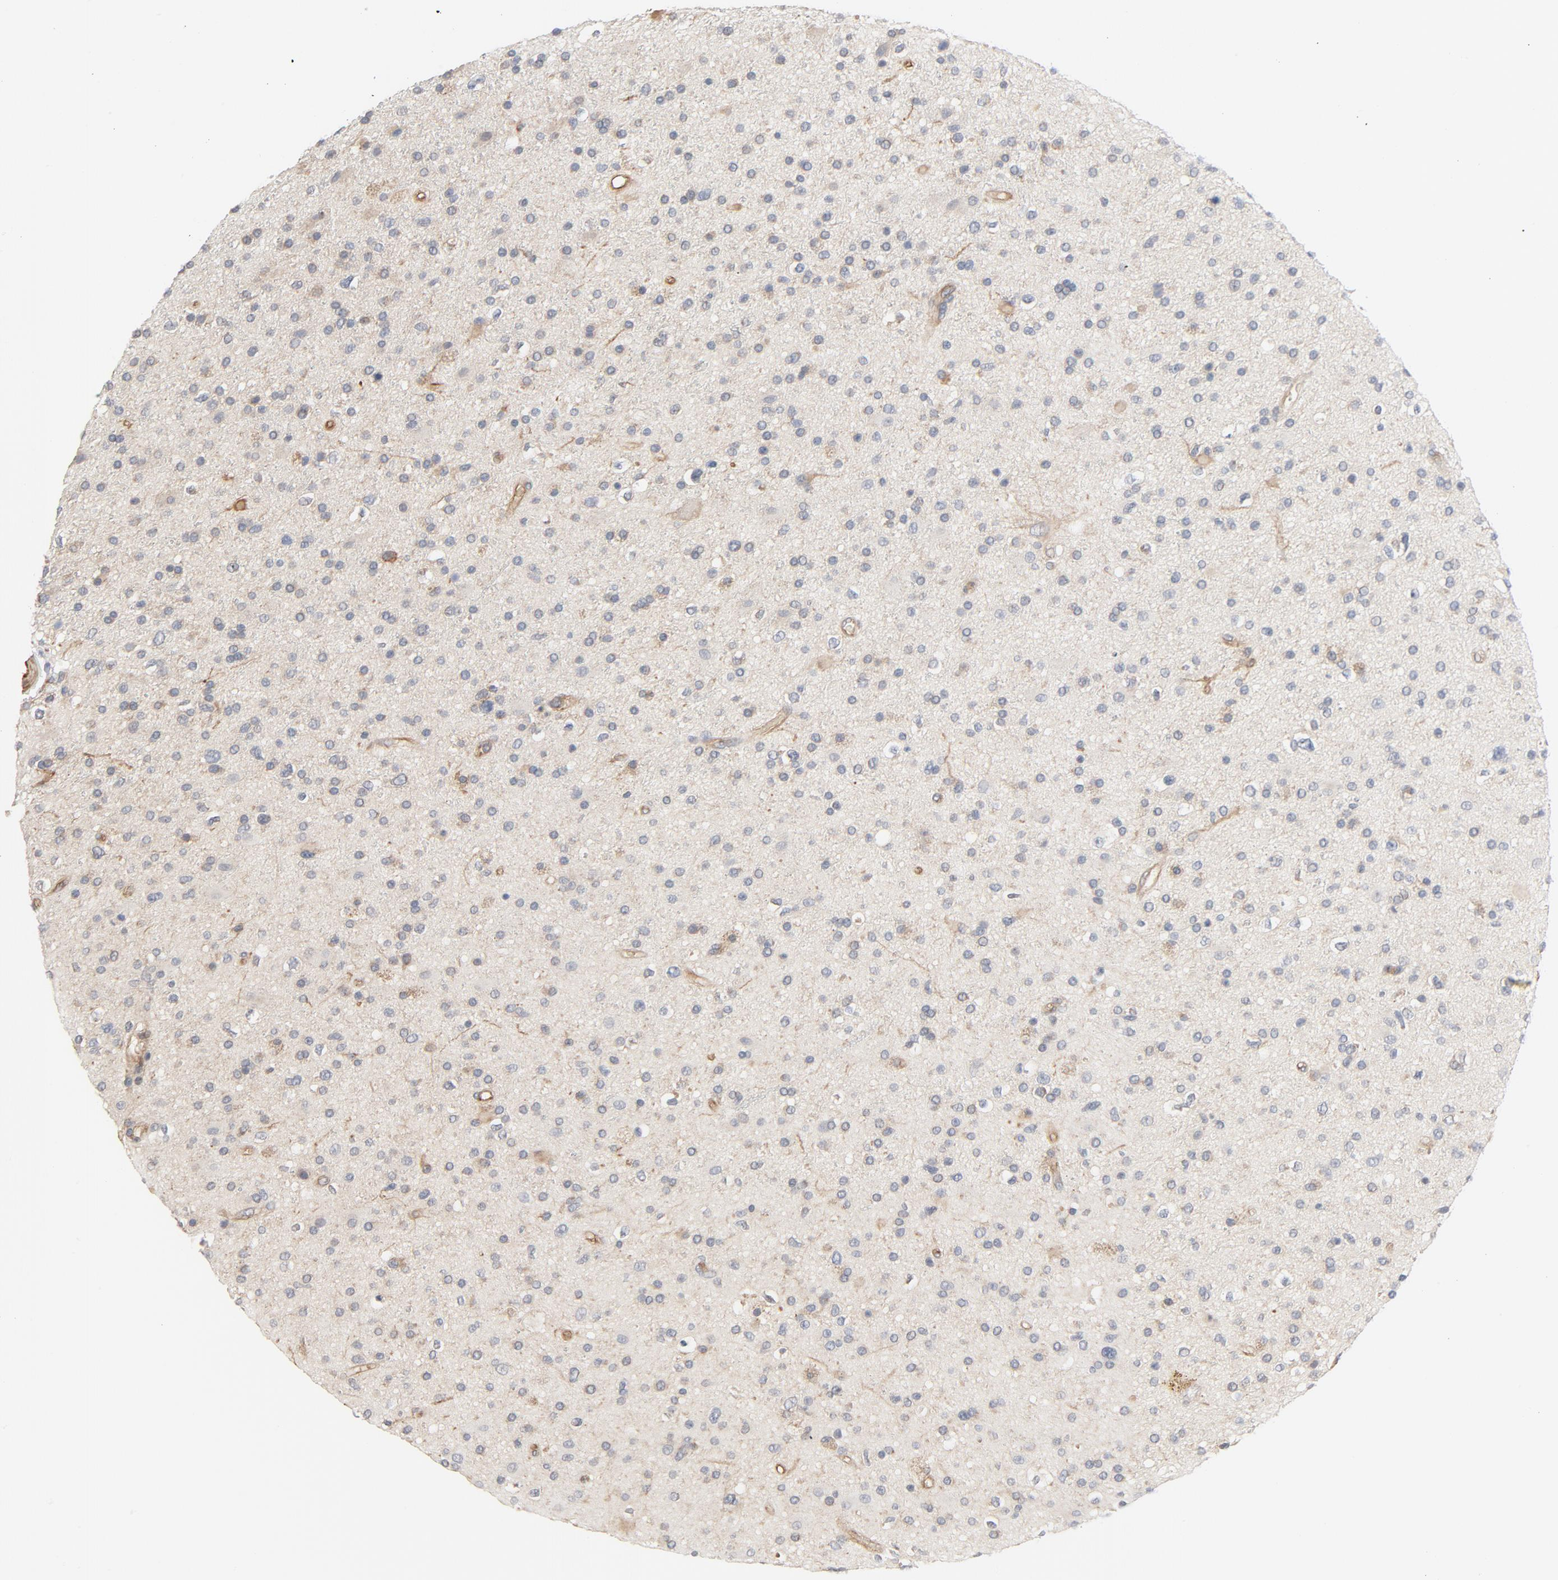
{"staining": {"intensity": "moderate", "quantity": "25%-75%", "location": "cytoplasmic/membranous"}, "tissue": "glioma", "cell_type": "Tumor cells", "image_type": "cancer", "snomed": [{"axis": "morphology", "description": "Glioma, malignant, High grade"}, {"axis": "topography", "description": "Brain"}], "caption": "Protein expression analysis of glioma displays moderate cytoplasmic/membranous expression in approximately 25%-75% of tumor cells.", "gene": "TRIOBP", "patient": {"sex": "male", "age": 33}}